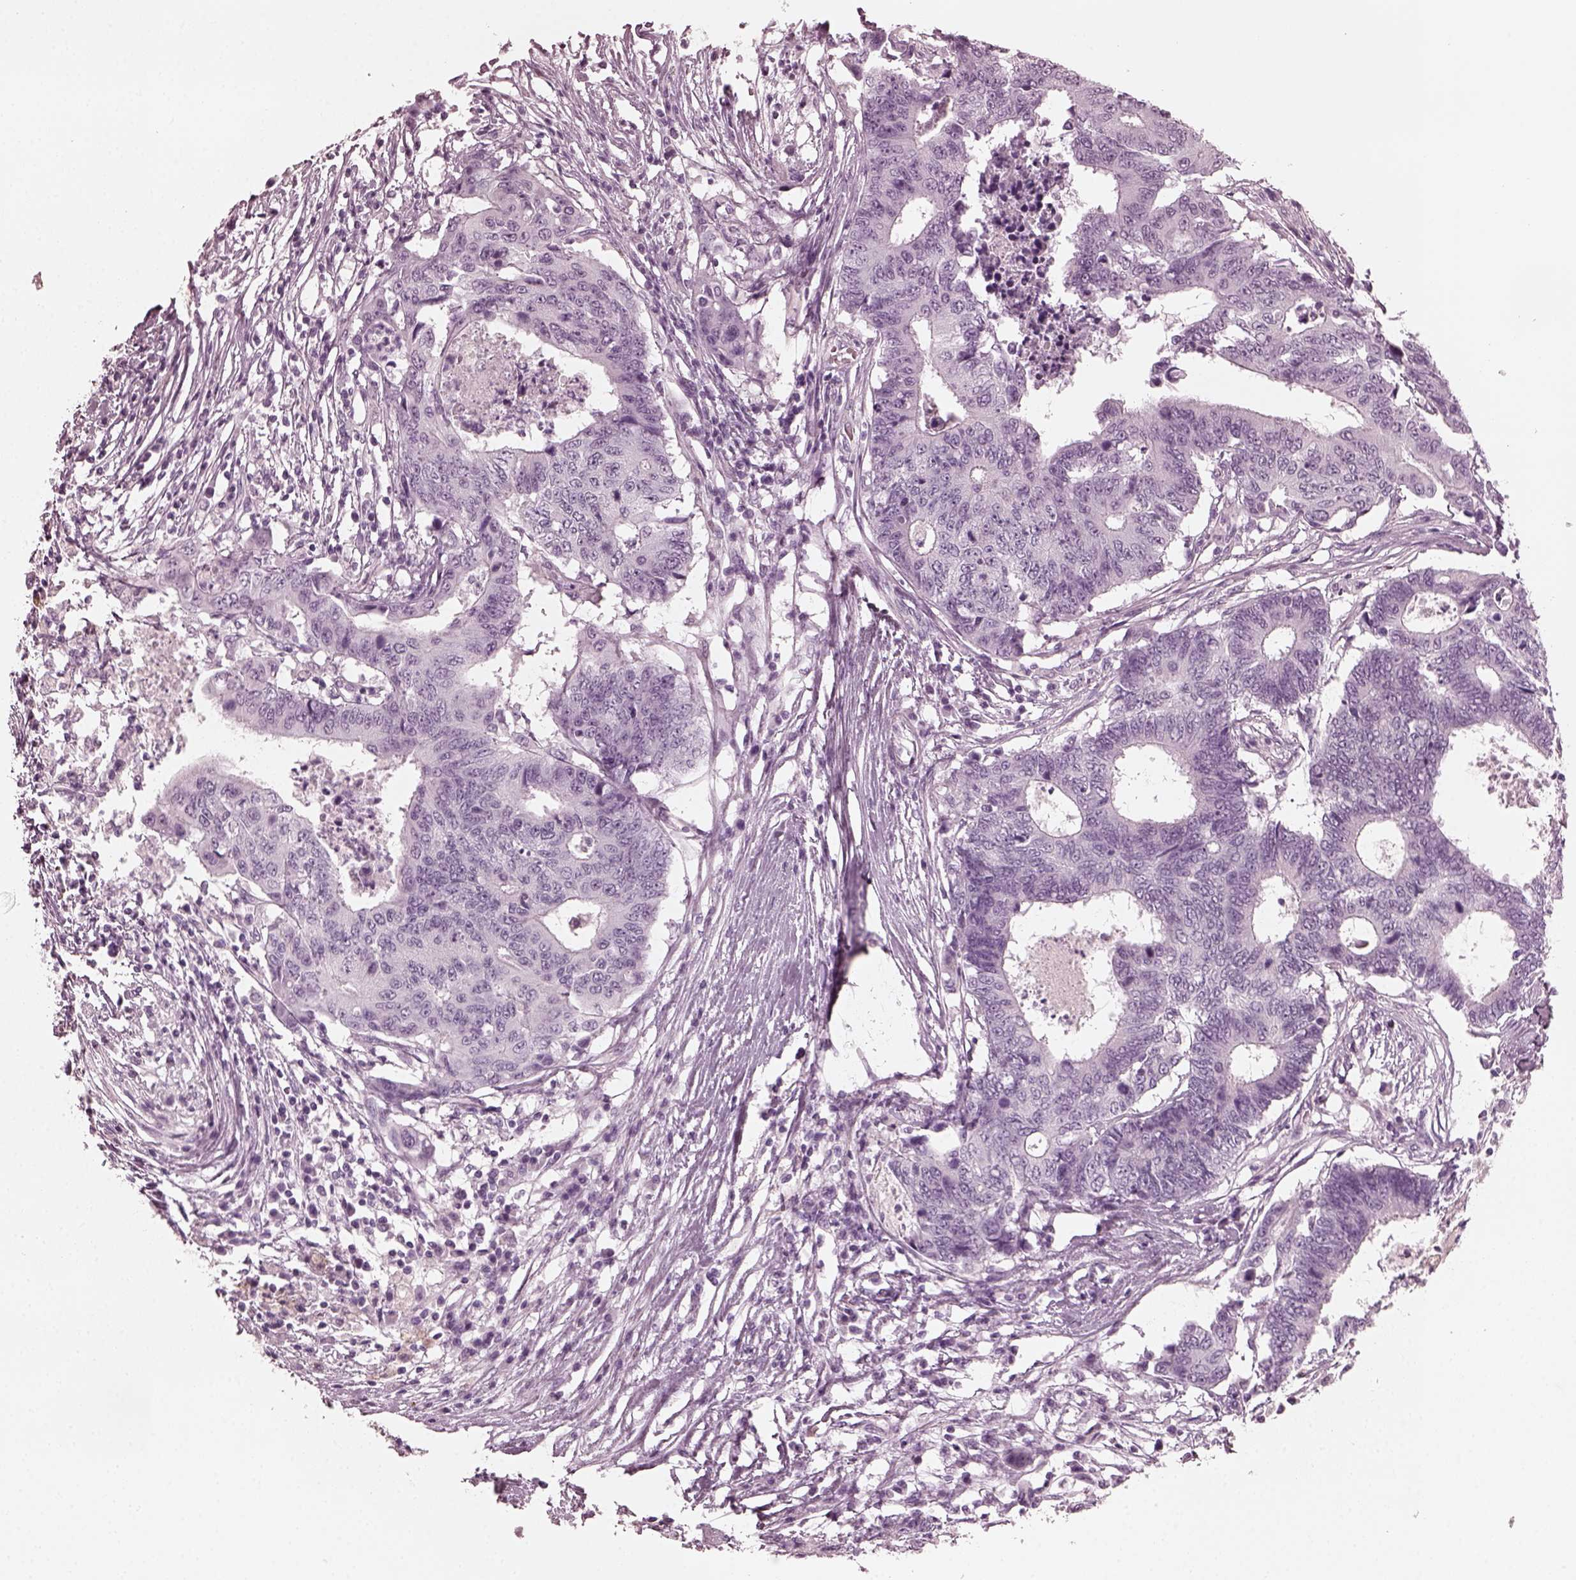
{"staining": {"intensity": "negative", "quantity": "none", "location": "none"}, "tissue": "colorectal cancer", "cell_type": "Tumor cells", "image_type": "cancer", "snomed": [{"axis": "morphology", "description": "Adenocarcinoma, NOS"}, {"axis": "topography", "description": "Colon"}], "caption": "IHC of human colorectal adenocarcinoma displays no expression in tumor cells. (IHC, brightfield microscopy, high magnification).", "gene": "GRM6", "patient": {"sex": "female", "age": 48}}